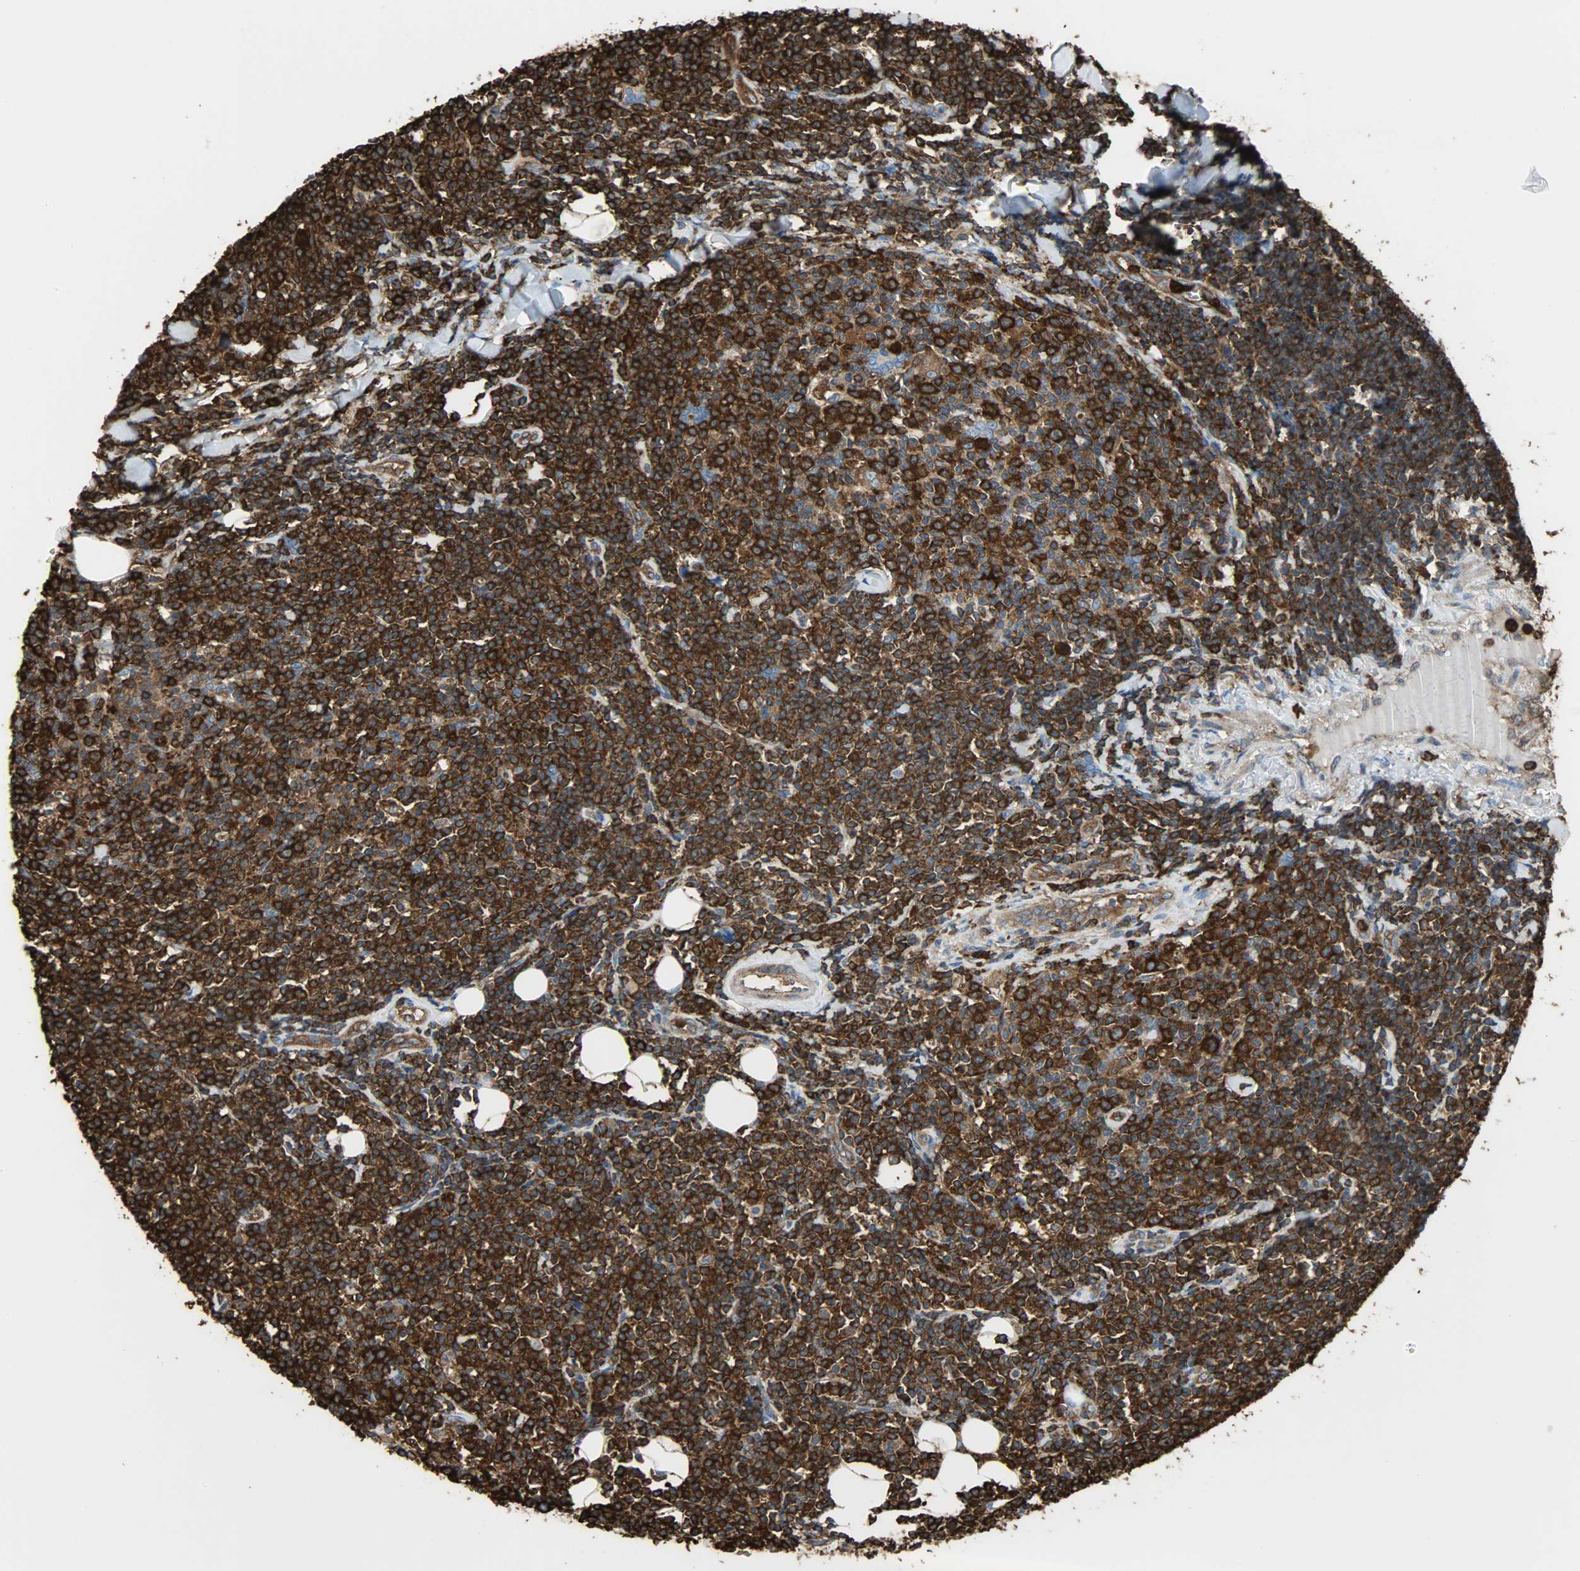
{"staining": {"intensity": "strong", "quantity": ">75%", "location": "cytoplasmic/membranous"}, "tissue": "lymphoma", "cell_type": "Tumor cells", "image_type": "cancer", "snomed": [{"axis": "morphology", "description": "Malignant lymphoma, non-Hodgkin's type, Low grade"}, {"axis": "topography", "description": "Soft tissue"}], "caption": "Immunohistochemistry (DAB (3,3'-diaminobenzidine)) staining of human low-grade malignant lymphoma, non-Hodgkin's type displays strong cytoplasmic/membranous protein positivity in approximately >75% of tumor cells. Nuclei are stained in blue.", "gene": "VASP", "patient": {"sex": "male", "age": 92}}